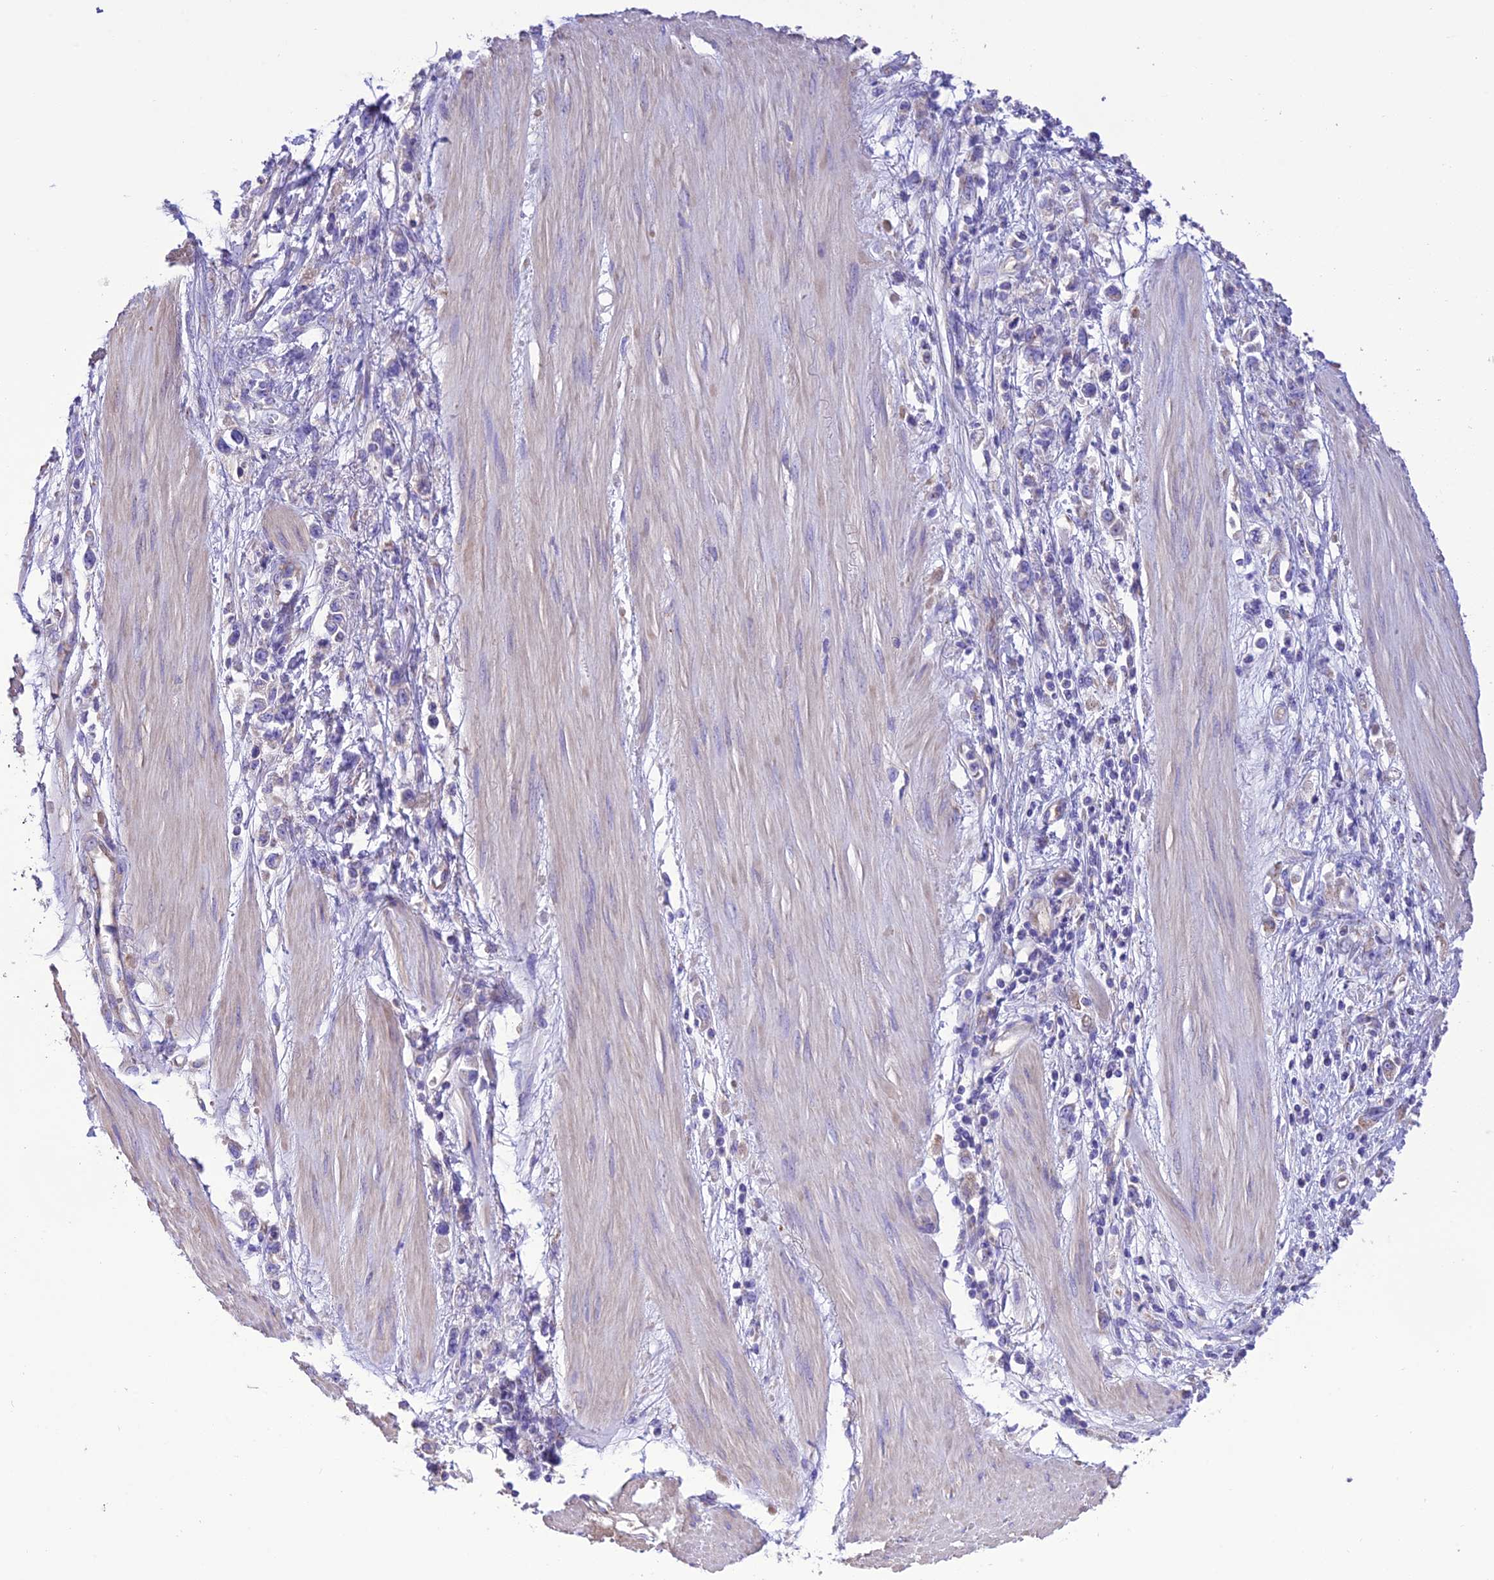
{"staining": {"intensity": "negative", "quantity": "none", "location": "none"}, "tissue": "stomach cancer", "cell_type": "Tumor cells", "image_type": "cancer", "snomed": [{"axis": "morphology", "description": "Adenocarcinoma, NOS"}, {"axis": "topography", "description": "Stomach"}], "caption": "IHC histopathology image of human stomach cancer stained for a protein (brown), which displays no expression in tumor cells.", "gene": "MAP3K12", "patient": {"sex": "female", "age": 76}}